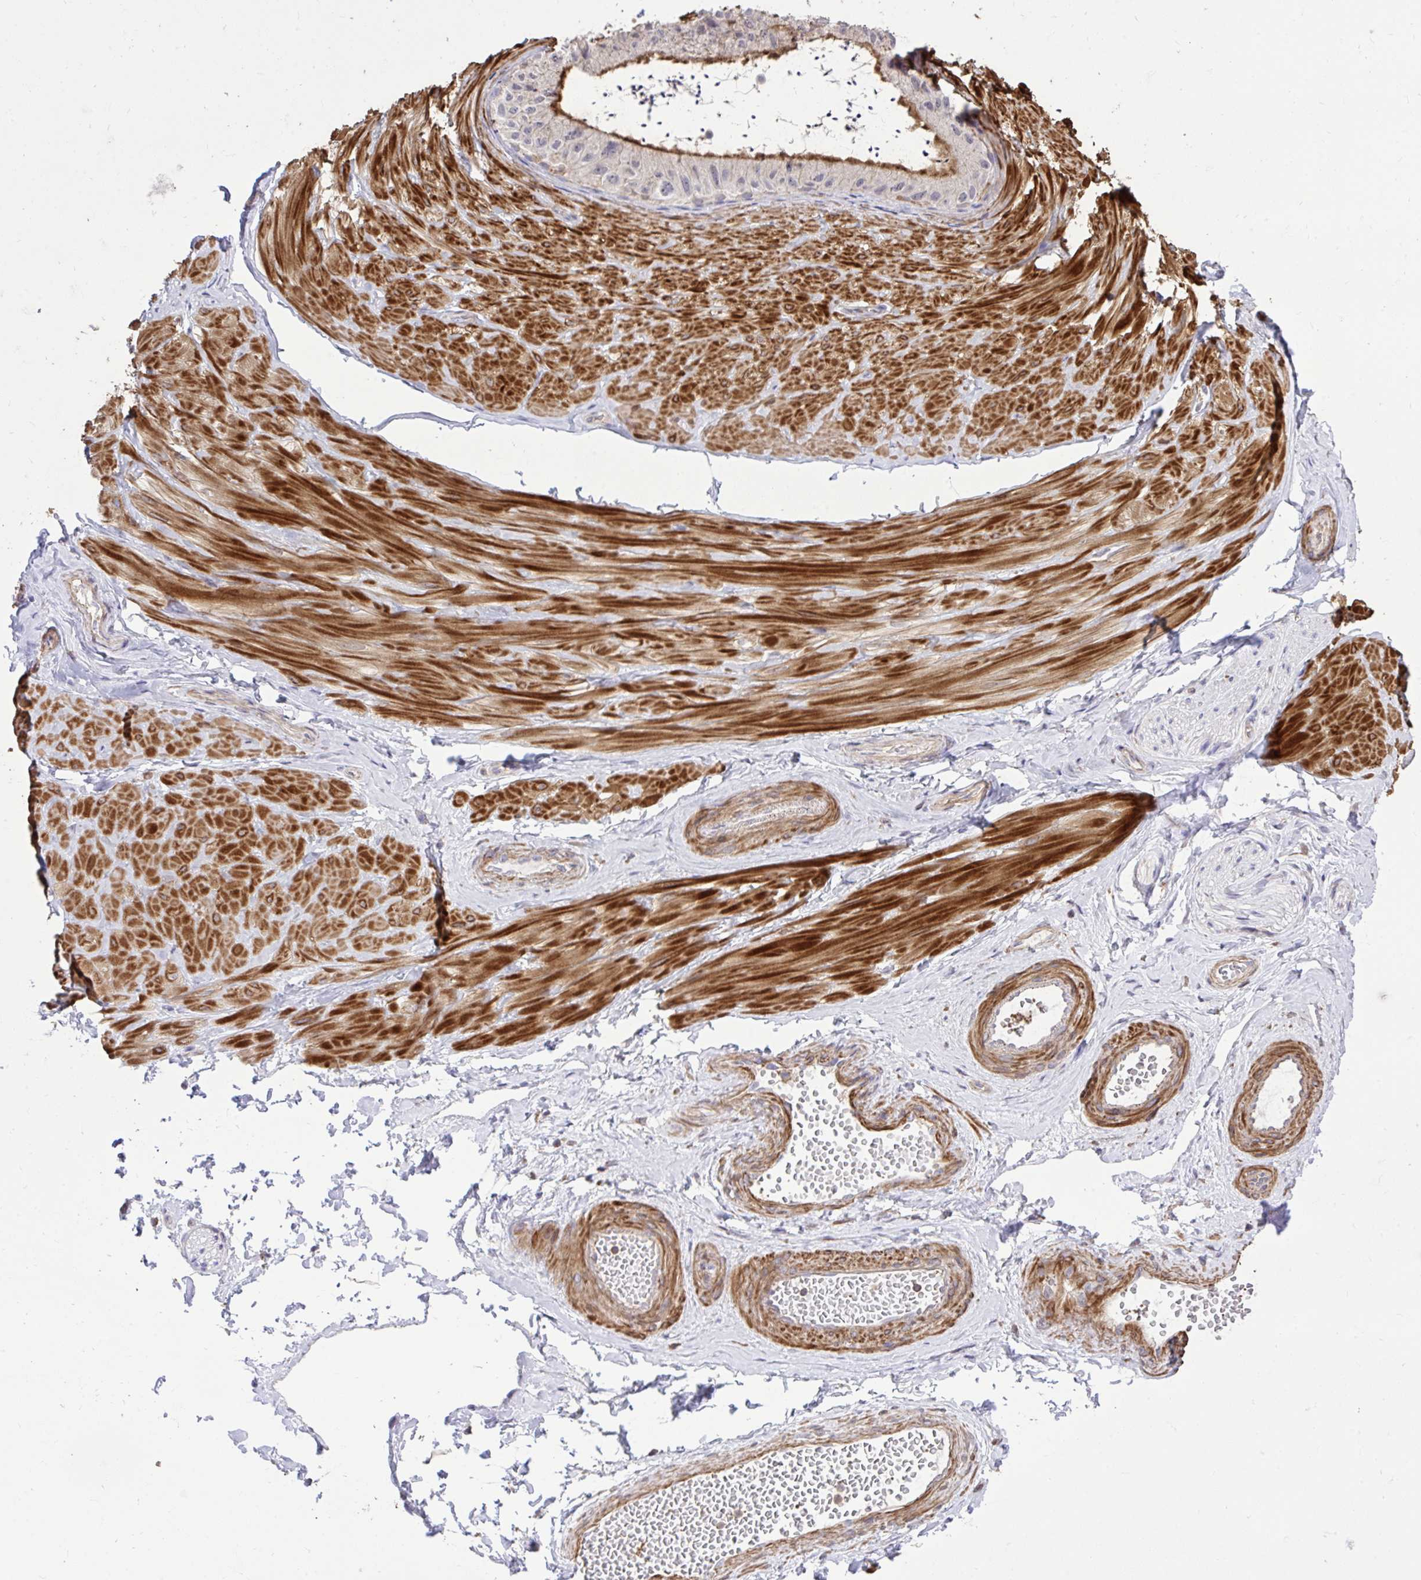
{"staining": {"intensity": "negative", "quantity": "none", "location": "none"}, "tissue": "adipose tissue", "cell_type": "Adipocytes", "image_type": "normal", "snomed": [{"axis": "morphology", "description": "Normal tissue, NOS"}, {"axis": "topography", "description": "Epididymis"}, {"axis": "topography", "description": "Peripheral nerve tissue"}], "caption": "A histopathology image of adipose tissue stained for a protein demonstrates no brown staining in adipocytes. (IHC, brightfield microscopy, high magnification).", "gene": "IGFL2", "patient": {"sex": "male", "age": 32}}